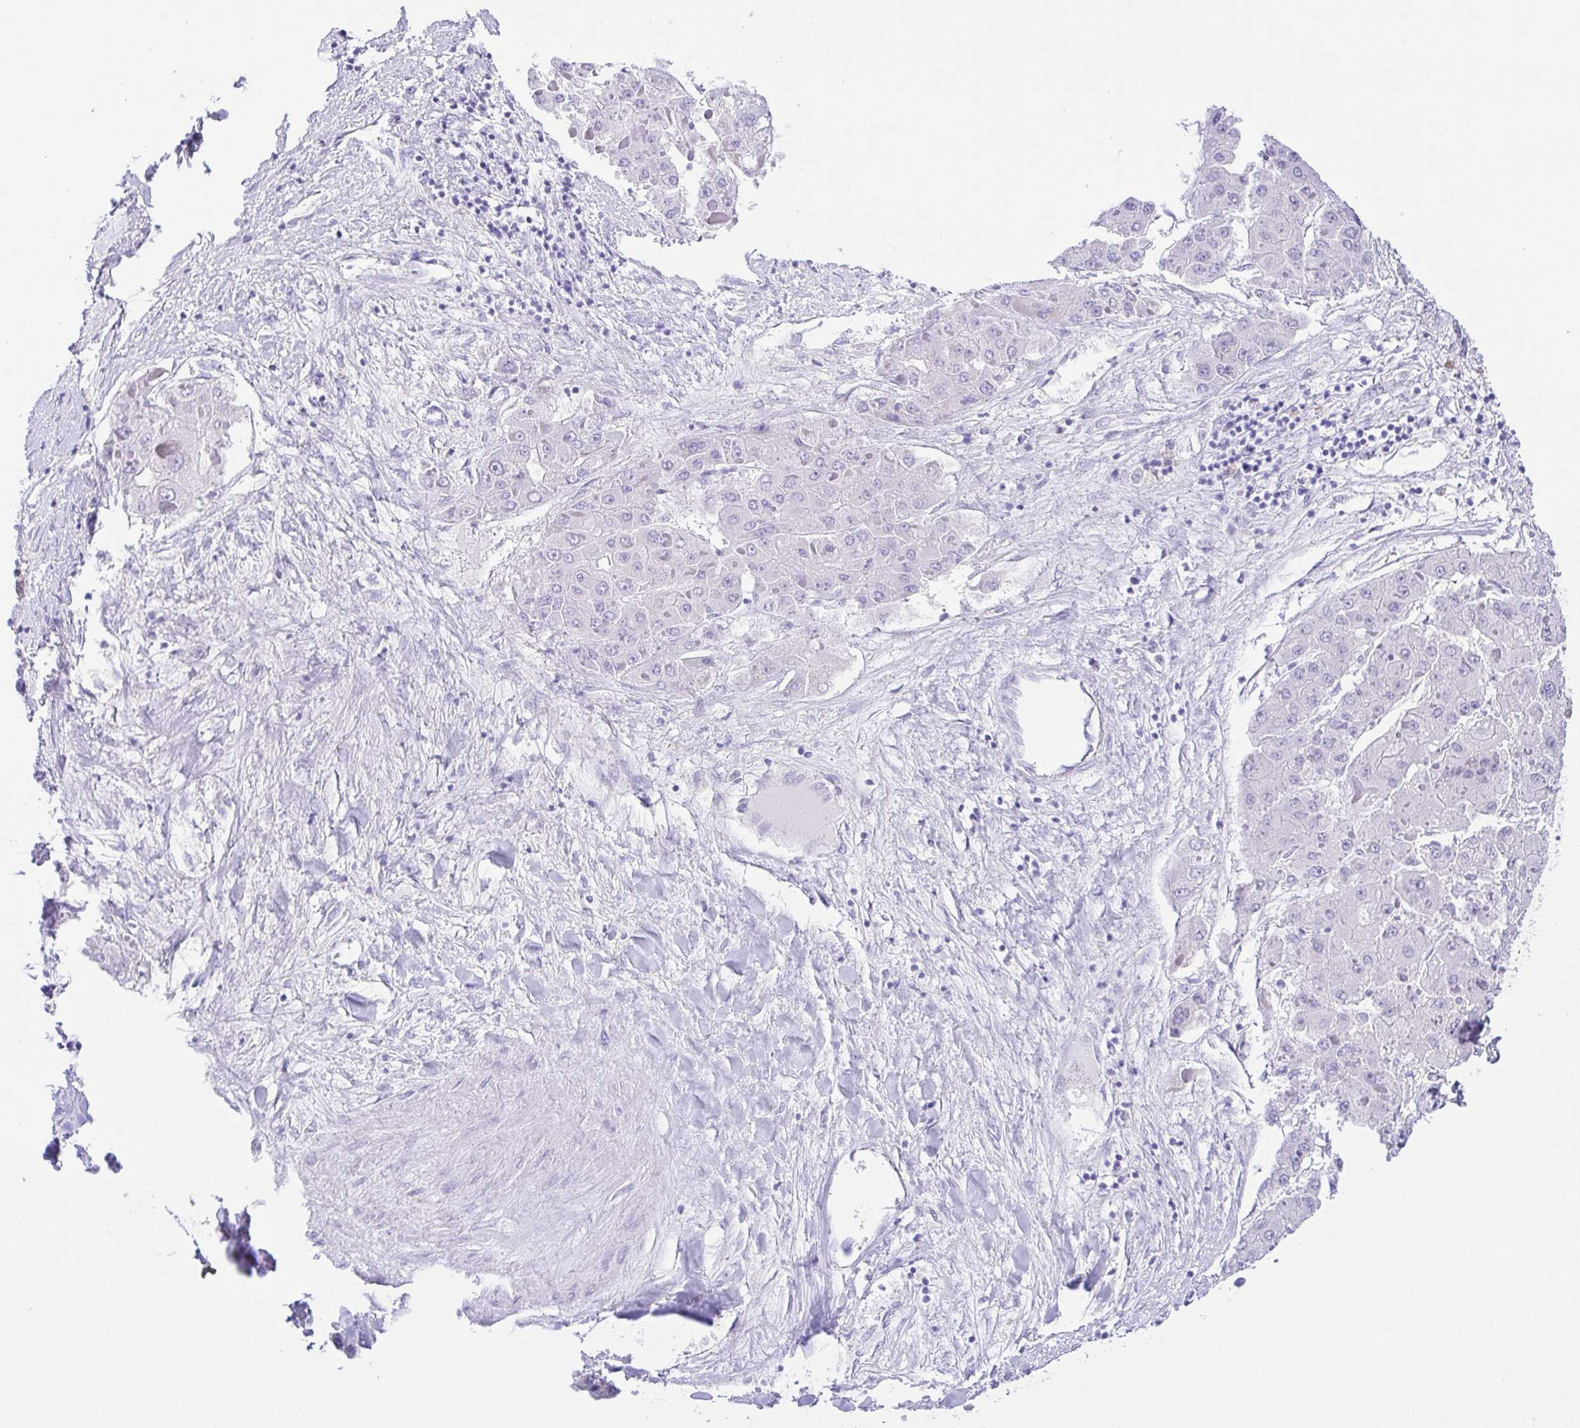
{"staining": {"intensity": "negative", "quantity": "none", "location": "none"}, "tissue": "liver cancer", "cell_type": "Tumor cells", "image_type": "cancer", "snomed": [{"axis": "morphology", "description": "Carcinoma, Hepatocellular, NOS"}, {"axis": "topography", "description": "Liver"}], "caption": "Protein analysis of liver hepatocellular carcinoma exhibits no significant staining in tumor cells.", "gene": "KRTDAP", "patient": {"sex": "female", "age": 73}}